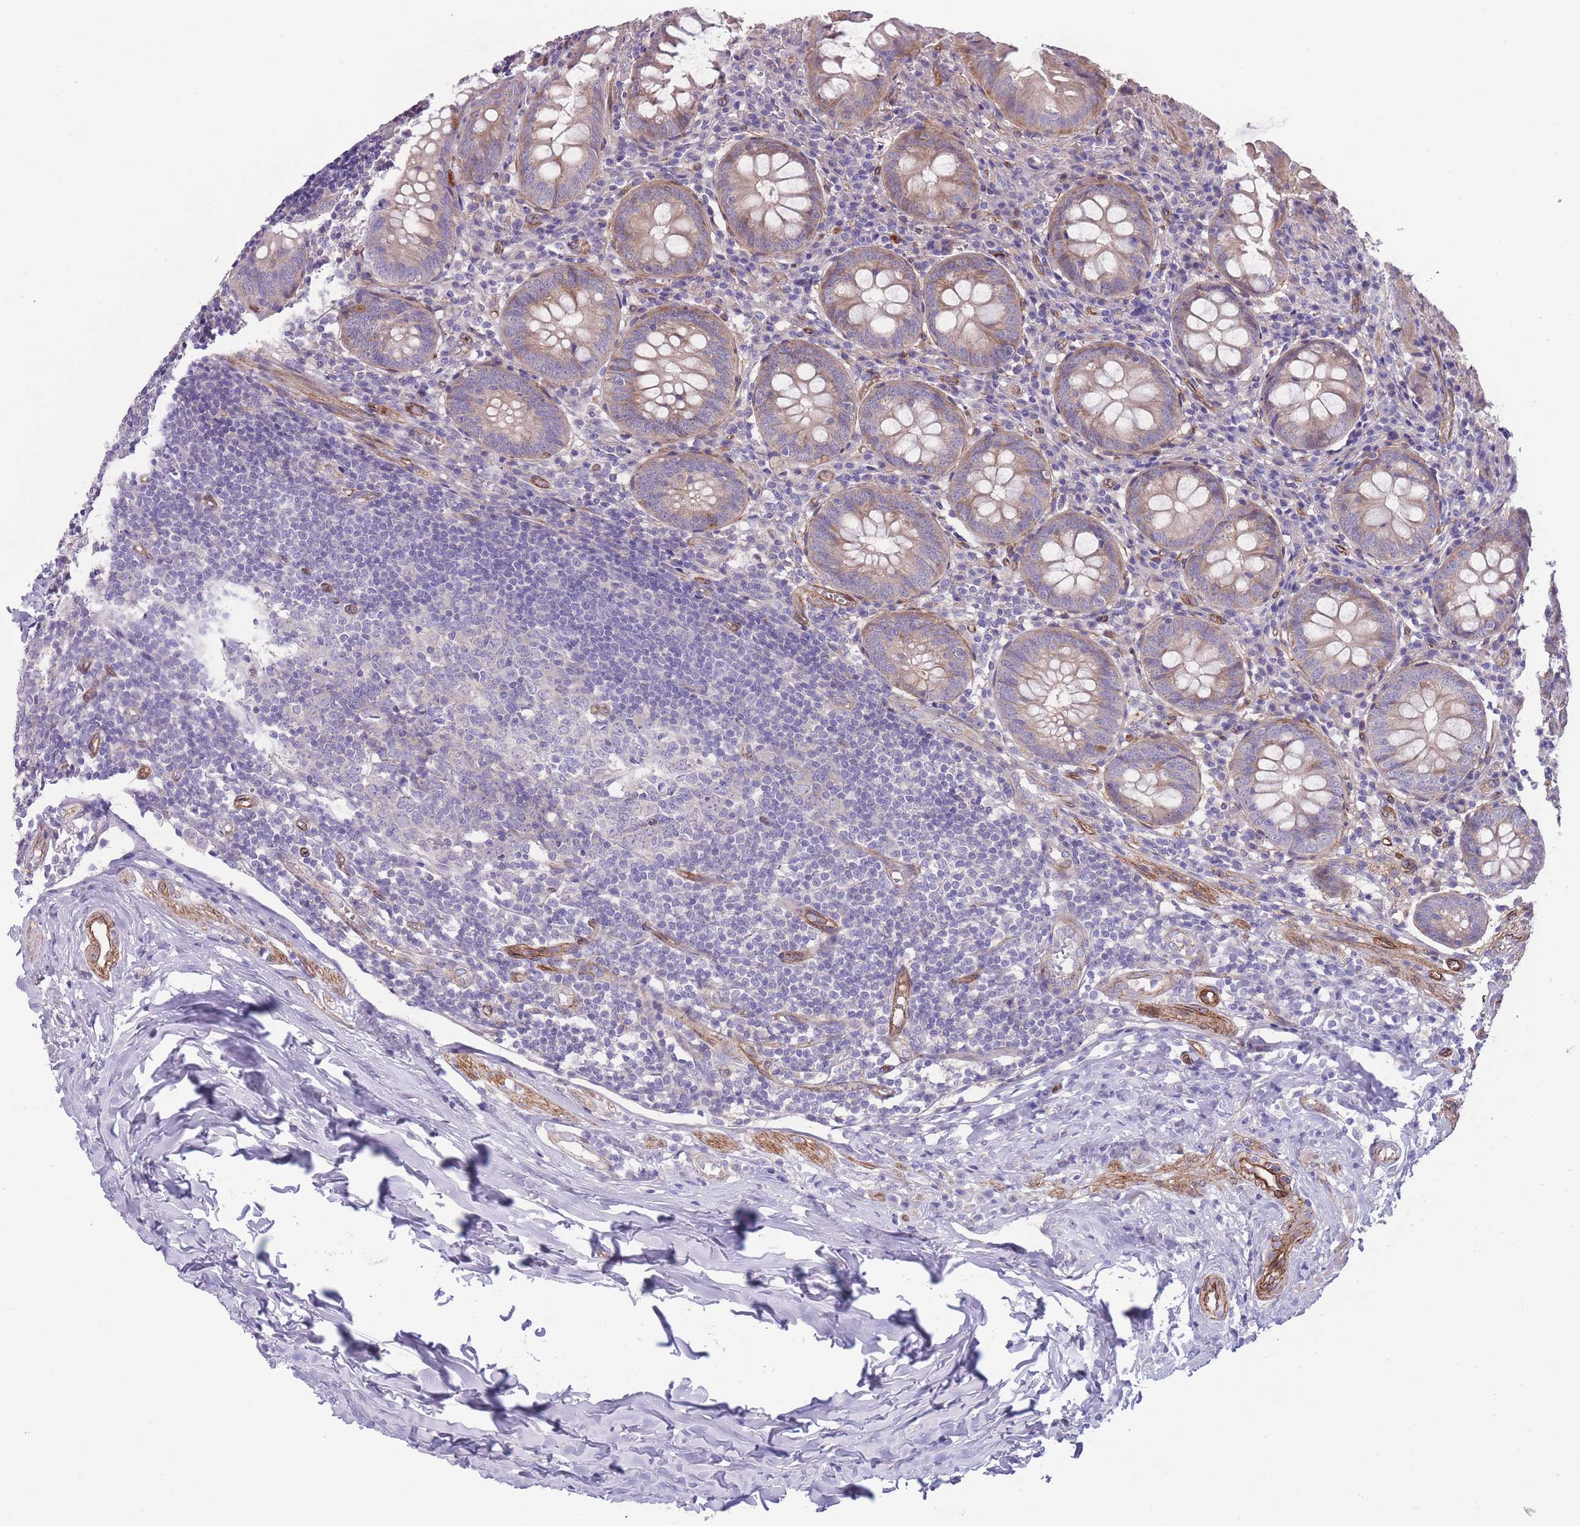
{"staining": {"intensity": "moderate", "quantity": "25%-75%", "location": "cytoplasmic/membranous"}, "tissue": "appendix", "cell_type": "Glandular cells", "image_type": "normal", "snomed": [{"axis": "morphology", "description": "Normal tissue, NOS"}, {"axis": "topography", "description": "Appendix"}], "caption": "Immunohistochemistry (IHC) of normal human appendix demonstrates medium levels of moderate cytoplasmic/membranous expression in approximately 25%-75% of glandular cells.", "gene": "RGS11", "patient": {"sex": "female", "age": 54}}